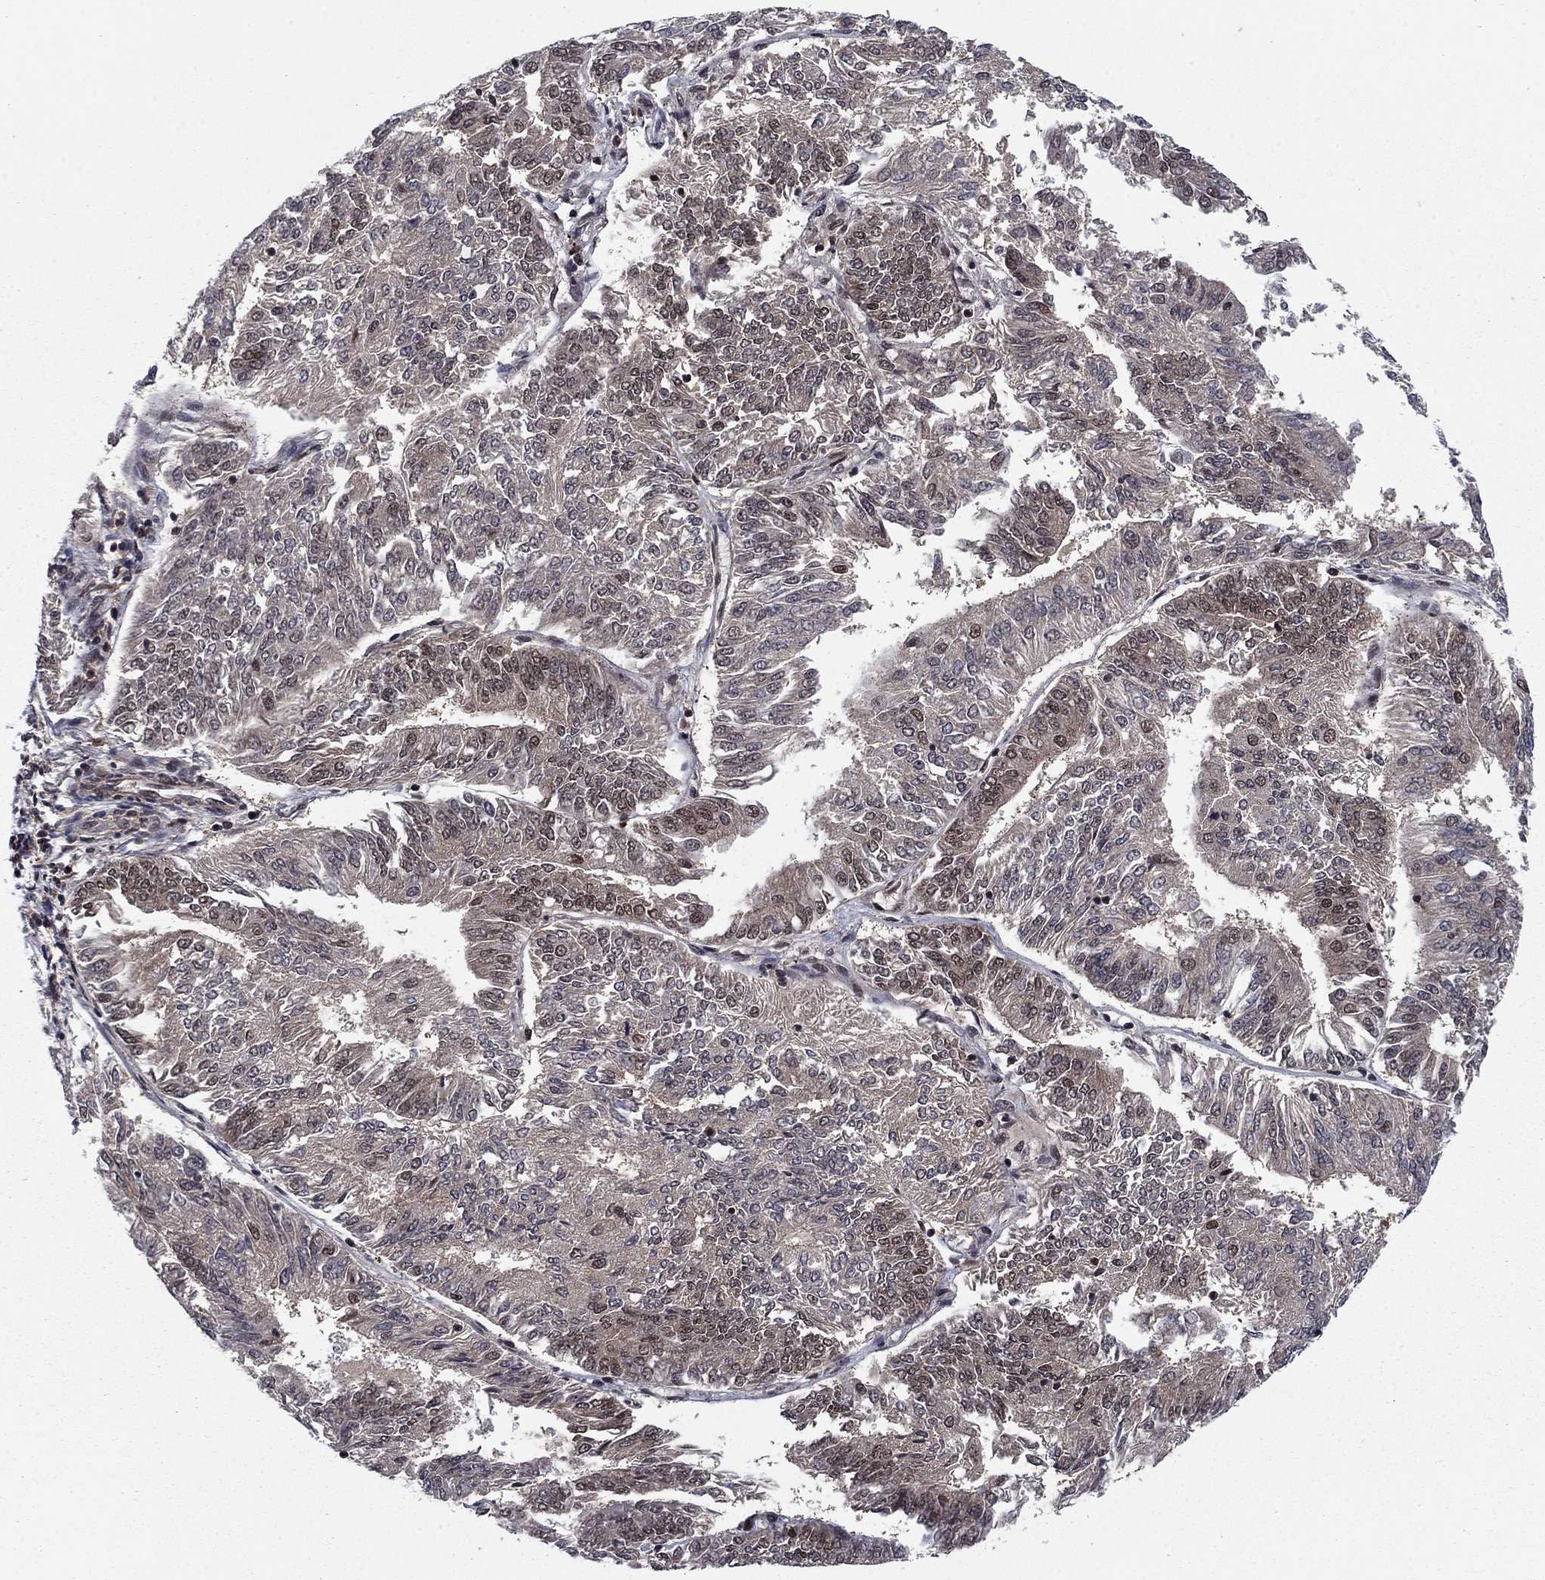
{"staining": {"intensity": "moderate", "quantity": "<25%", "location": "nuclear"}, "tissue": "endometrial cancer", "cell_type": "Tumor cells", "image_type": "cancer", "snomed": [{"axis": "morphology", "description": "Adenocarcinoma, NOS"}, {"axis": "topography", "description": "Endometrium"}], "caption": "Immunohistochemistry (IHC) staining of endometrial cancer (adenocarcinoma), which displays low levels of moderate nuclear staining in approximately <25% of tumor cells indicating moderate nuclear protein expression. The staining was performed using DAB (brown) for protein detection and nuclei were counterstained in hematoxylin (blue).", "gene": "RPRD1B", "patient": {"sex": "female", "age": 58}}